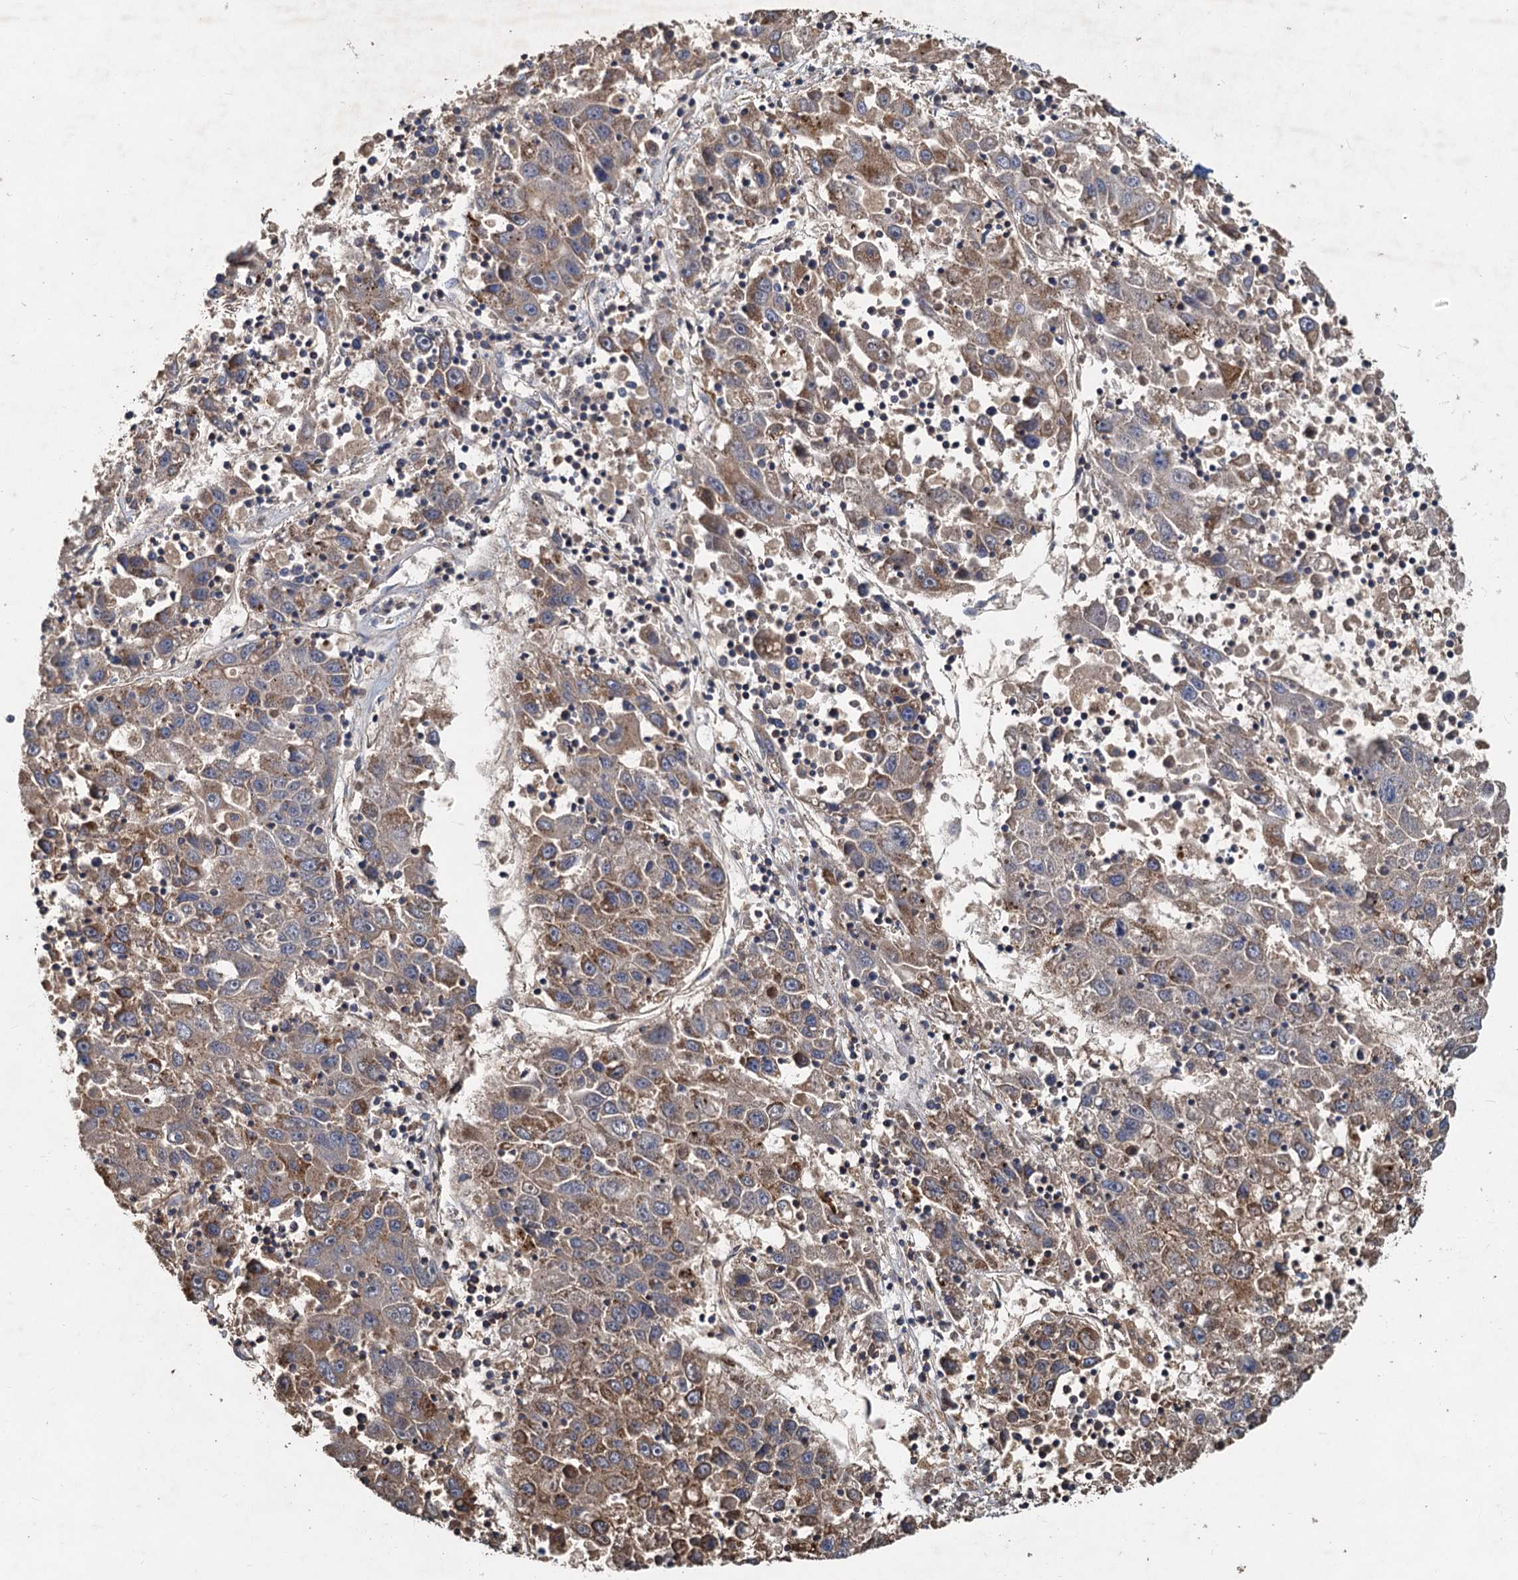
{"staining": {"intensity": "moderate", "quantity": "25%-75%", "location": "cytoplasmic/membranous"}, "tissue": "liver cancer", "cell_type": "Tumor cells", "image_type": "cancer", "snomed": [{"axis": "morphology", "description": "Carcinoma, Hepatocellular, NOS"}, {"axis": "topography", "description": "Liver"}], "caption": "Immunohistochemistry (IHC) (DAB (3,3'-diaminobenzidine)) staining of human liver cancer displays moderate cytoplasmic/membranous protein expression in about 25%-75% of tumor cells. The staining was performed using DAB to visualize the protein expression in brown, while the nuclei were stained in blue with hematoxylin (Magnification: 20x).", "gene": "SDS", "patient": {"sex": "male", "age": 49}}